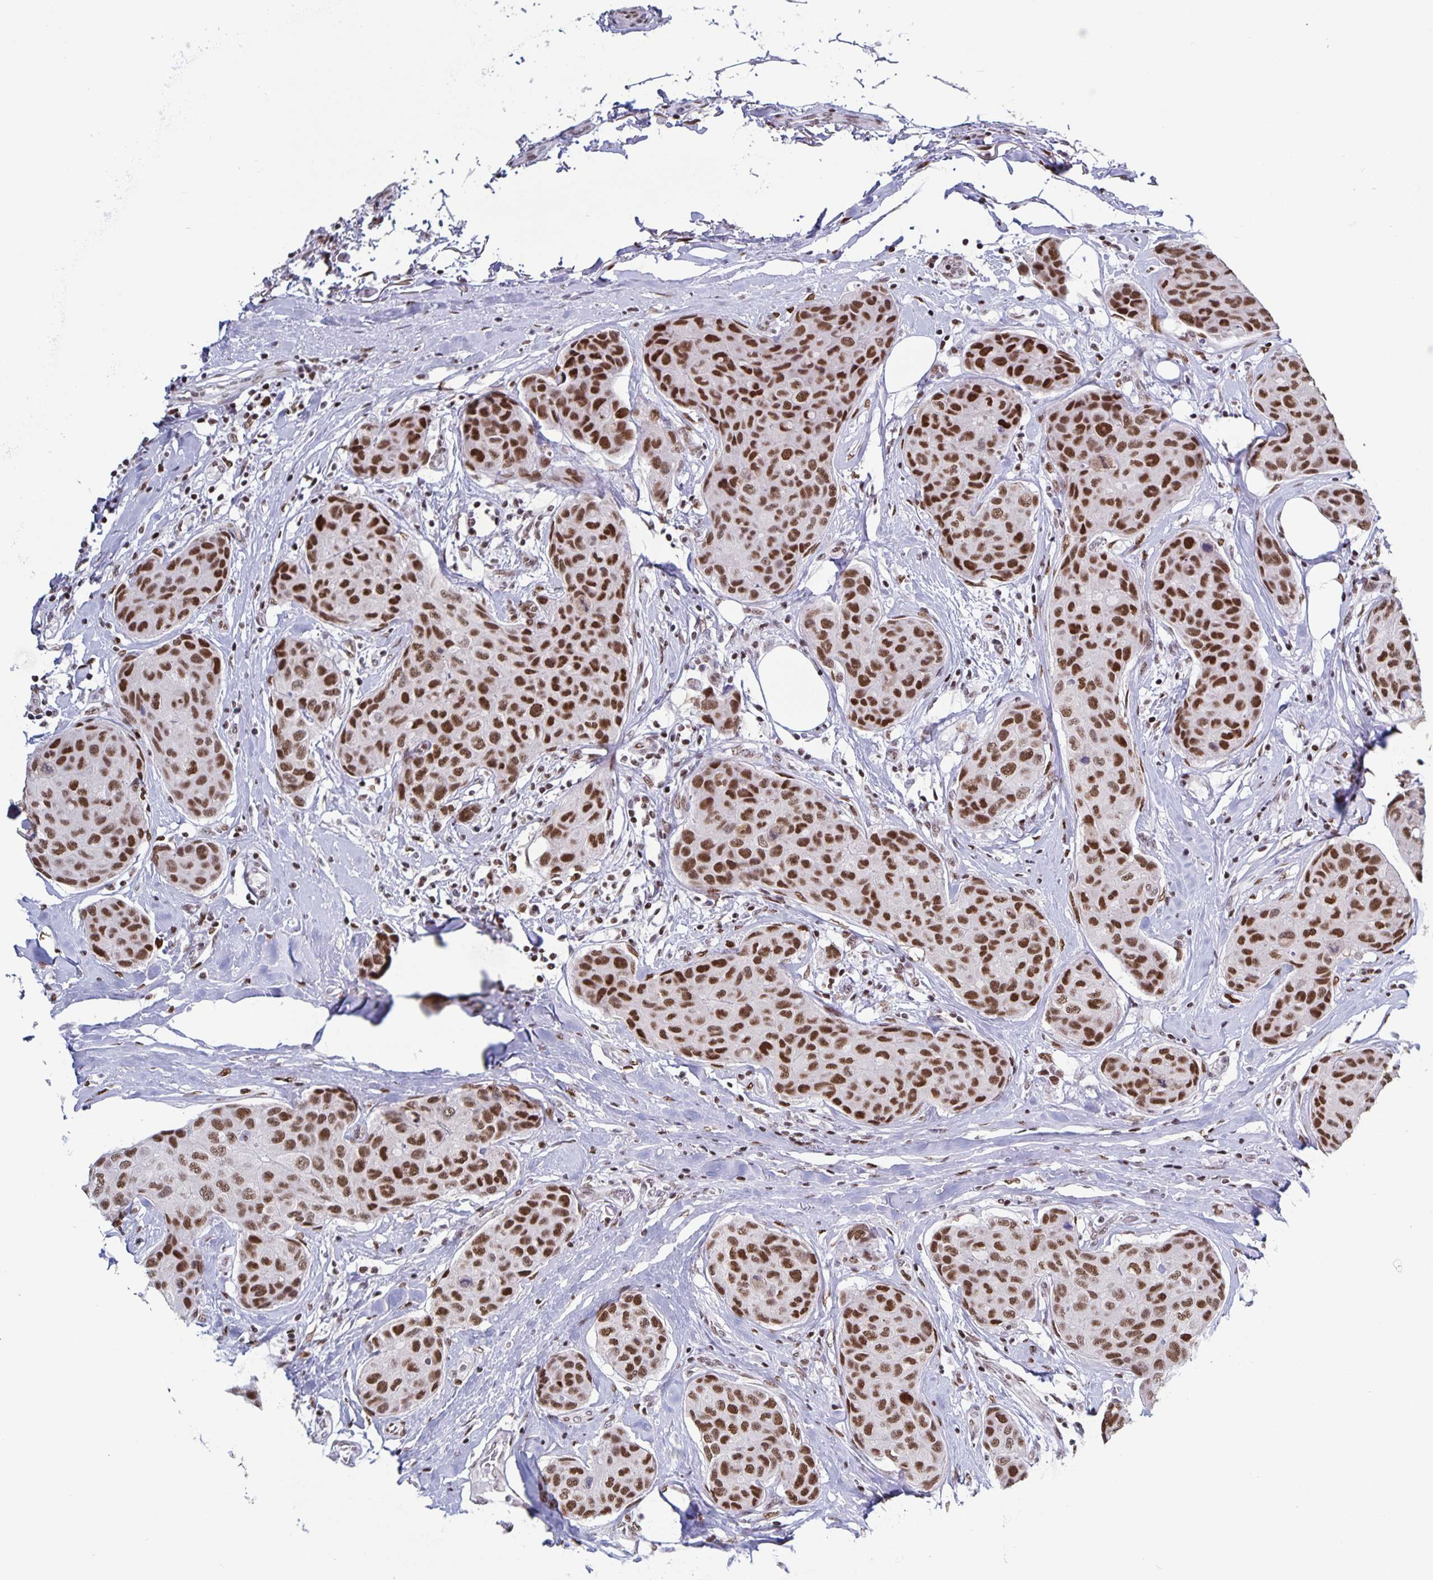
{"staining": {"intensity": "strong", "quantity": ">75%", "location": "nuclear"}, "tissue": "breast cancer", "cell_type": "Tumor cells", "image_type": "cancer", "snomed": [{"axis": "morphology", "description": "Duct carcinoma"}, {"axis": "topography", "description": "Breast"}], "caption": "Strong nuclear positivity for a protein is present in about >75% of tumor cells of infiltrating ductal carcinoma (breast) using immunohistochemistry.", "gene": "JUND", "patient": {"sex": "female", "age": 80}}